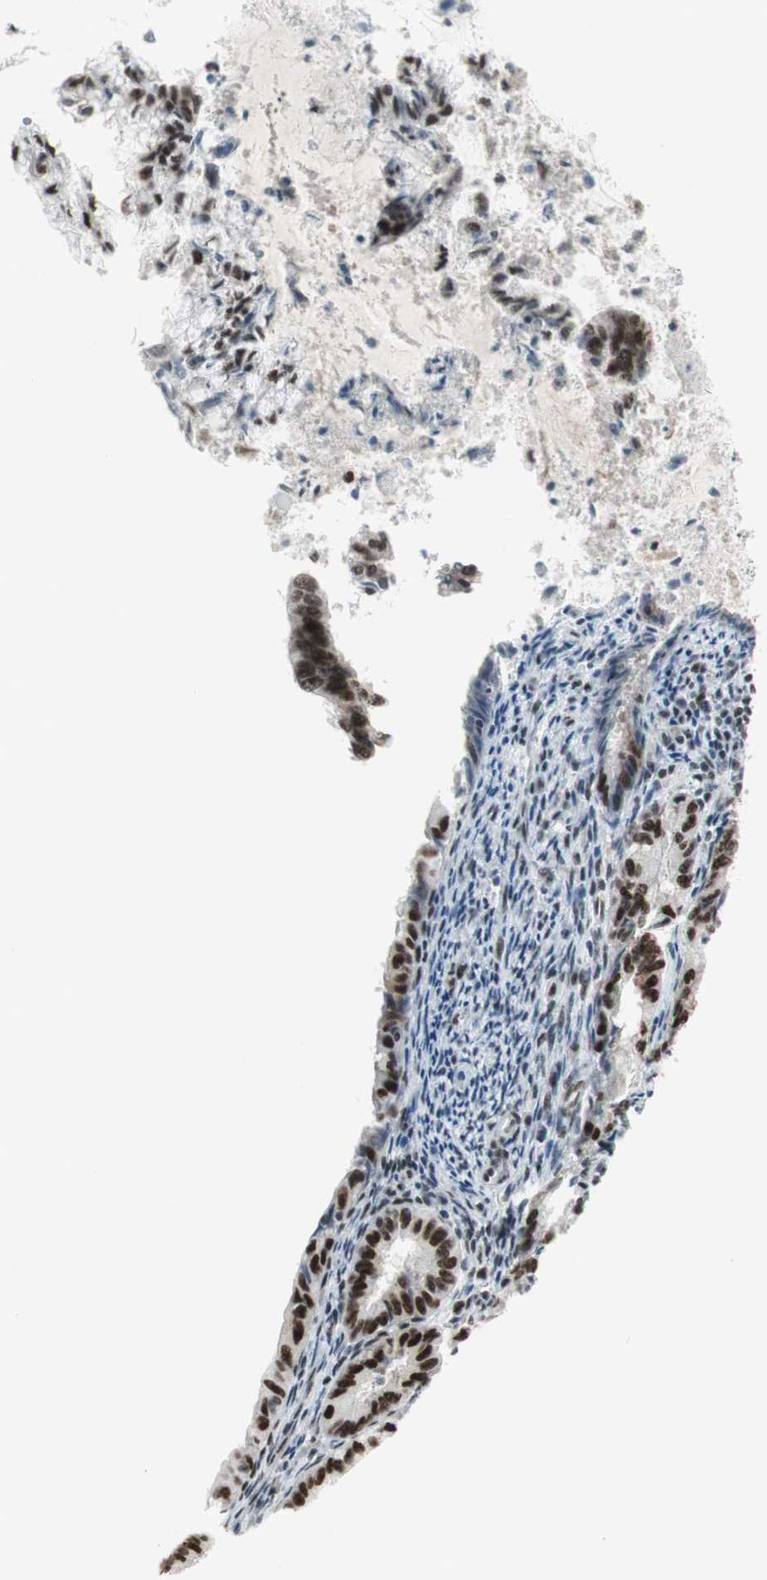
{"staining": {"intensity": "strong", "quantity": ">75%", "location": "nuclear"}, "tissue": "endometrial cancer", "cell_type": "Tumor cells", "image_type": "cancer", "snomed": [{"axis": "morphology", "description": "Adenocarcinoma, NOS"}, {"axis": "topography", "description": "Endometrium"}], "caption": "Immunohistochemistry (IHC) (DAB (3,3'-diaminobenzidine)) staining of human endometrial cancer exhibits strong nuclear protein staining in approximately >75% of tumor cells.", "gene": "HEXIM1", "patient": {"sex": "female", "age": 86}}